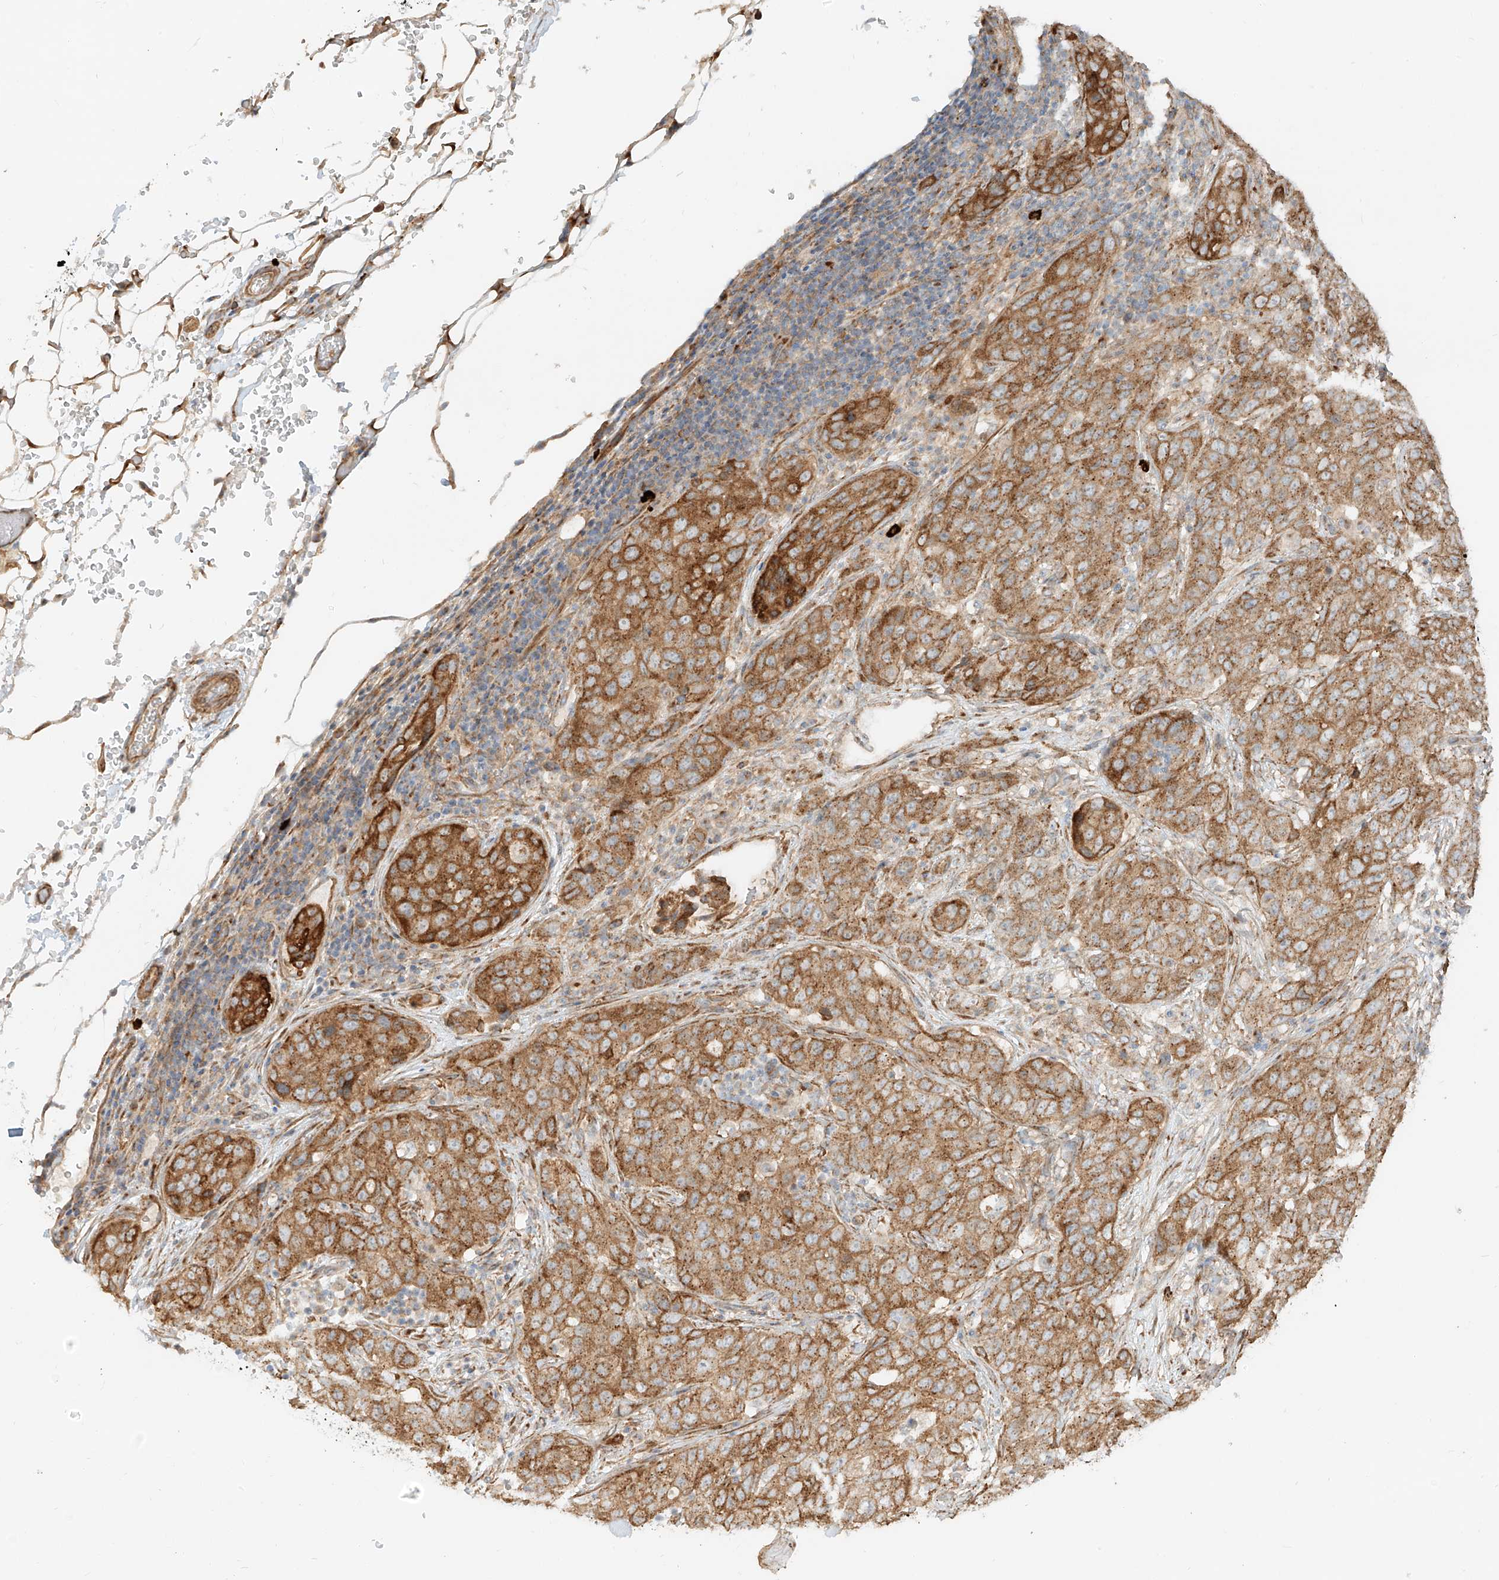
{"staining": {"intensity": "moderate", "quantity": ">75%", "location": "cytoplasmic/membranous"}, "tissue": "stomach cancer", "cell_type": "Tumor cells", "image_type": "cancer", "snomed": [{"axis": "morphology", "description": "Normal tissue, NOS"}, {"axis": "morphology", "description": "Adenocarcinoma, NOS"}, {"axis": "topography", "description": "Lymph node"}, {"axis": "topography", "description": "Stomach"}], "caption": "Approximately >75% of tumor cells in stomach cancer display moderate cytoplasmic/membranous protein staining as visualized by brown immunohistochemical staining.", "gene": "ZNF287", "patient": {"sex": "male", "age": 48}}